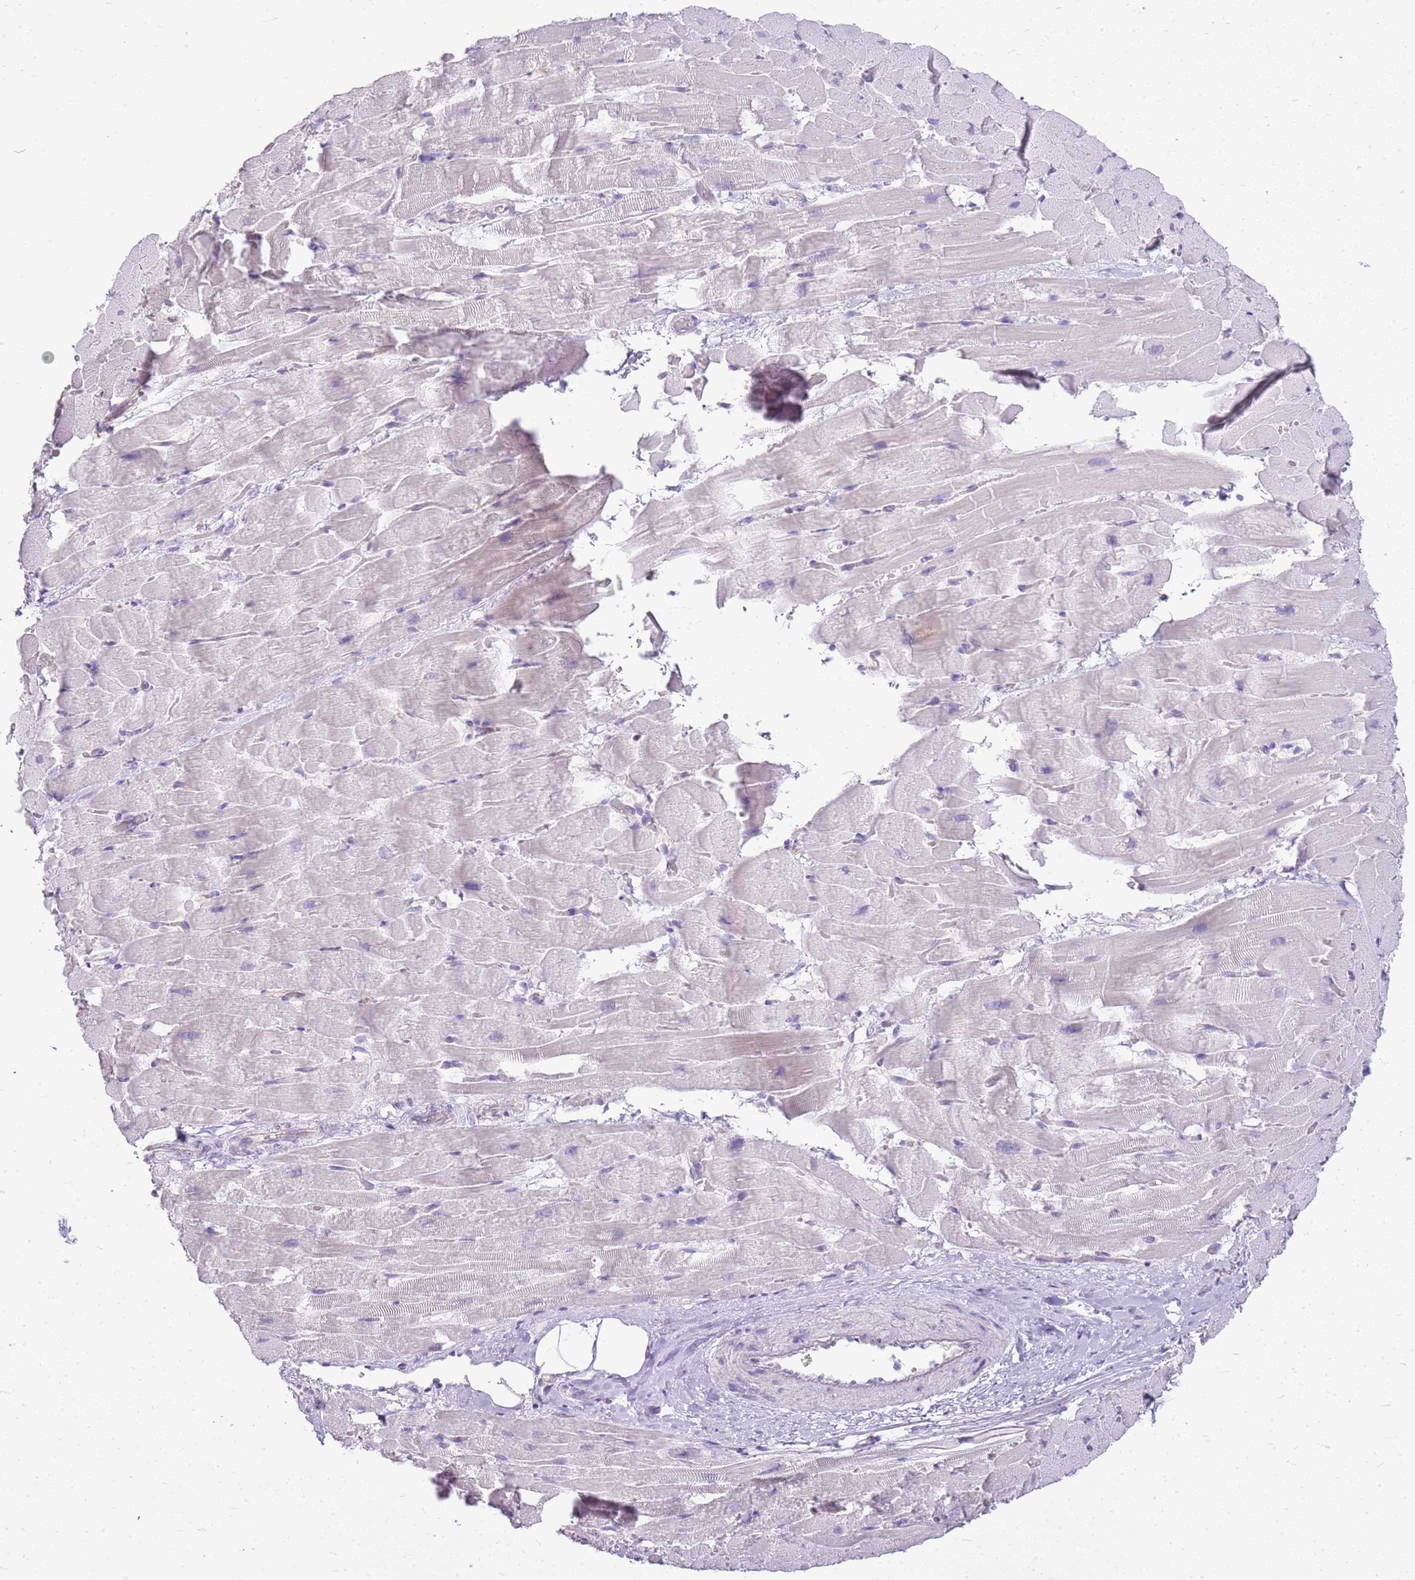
{"staining": {"intensity": "negative", "quantity": "none", "location": "none"}, "tissue": "heart muscle", "cell_type": "Cardiomyocytes", "image_type": "normal", "snomed": [{"axis": "morphology", "description": "Normal tissue, NOS"}, {"axis": "topography", "description": "Heart"}], "caption": "An image of heart muscle stained for a protein shows no brown staining in cardiomyocytes.", "gene": "SULT1E1", "patient": {"sex": "male", "age": 37}}